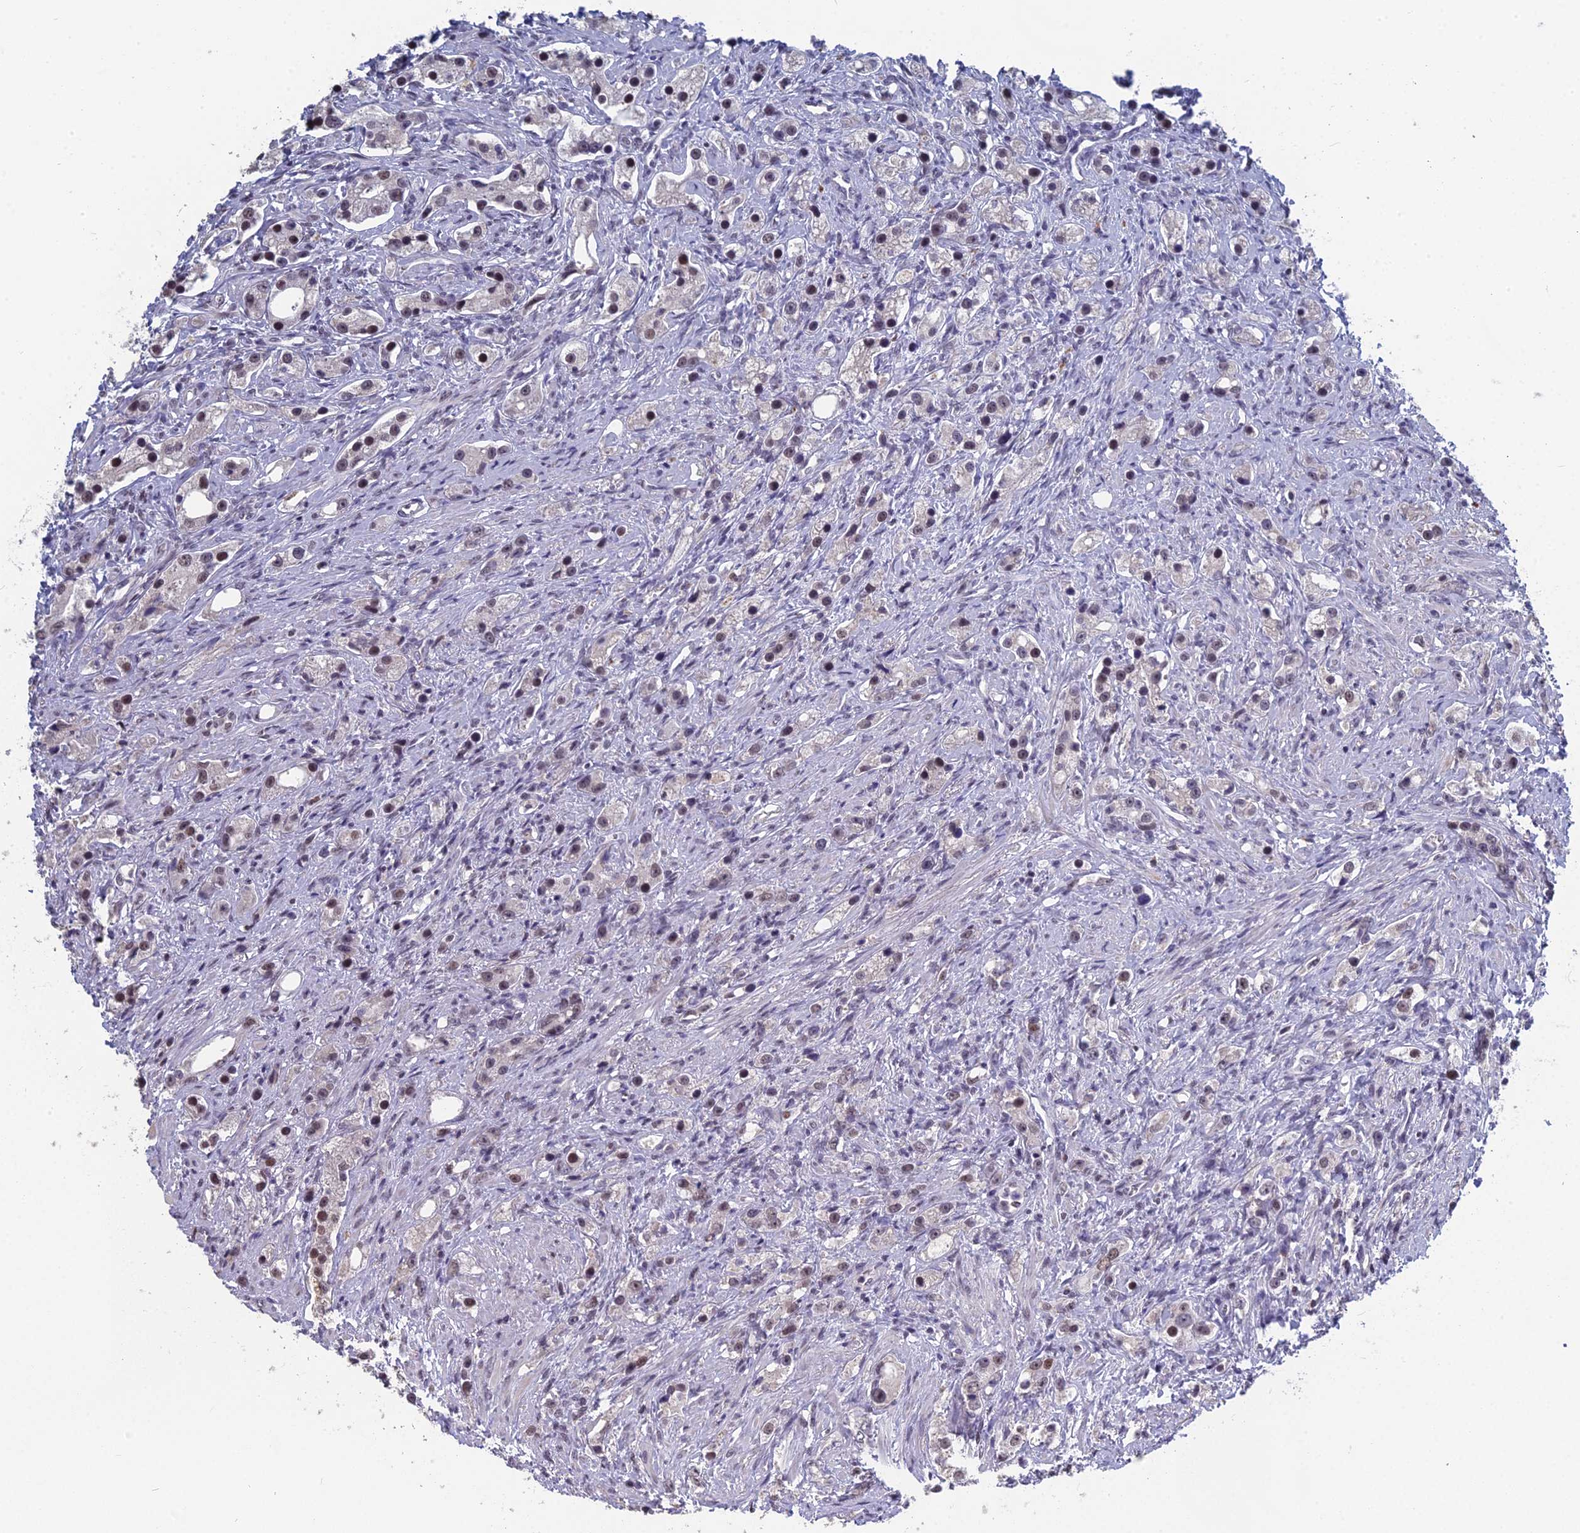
{"staining": {"intensity": "weak", "quantity": "25%-75%", "location": "nuclear"}, "tissue": "prostate cancer", "cell_type": "Tumor cells", "image_type": "cancer", "snomed": [{"axis": "morphology", "description": "Adenocarcinoma, High grade"}, {"axis": "topography", "description": "Prostate"}], "caption": "Immunohistochemical staining of human prostate adenocarcinoma (high-grade) displays weak nuclear protein staining in approximately 25%-75% of tumor cells.", "gene": "MT-CO3", "patient": {"sex": "male", "age": 63}}